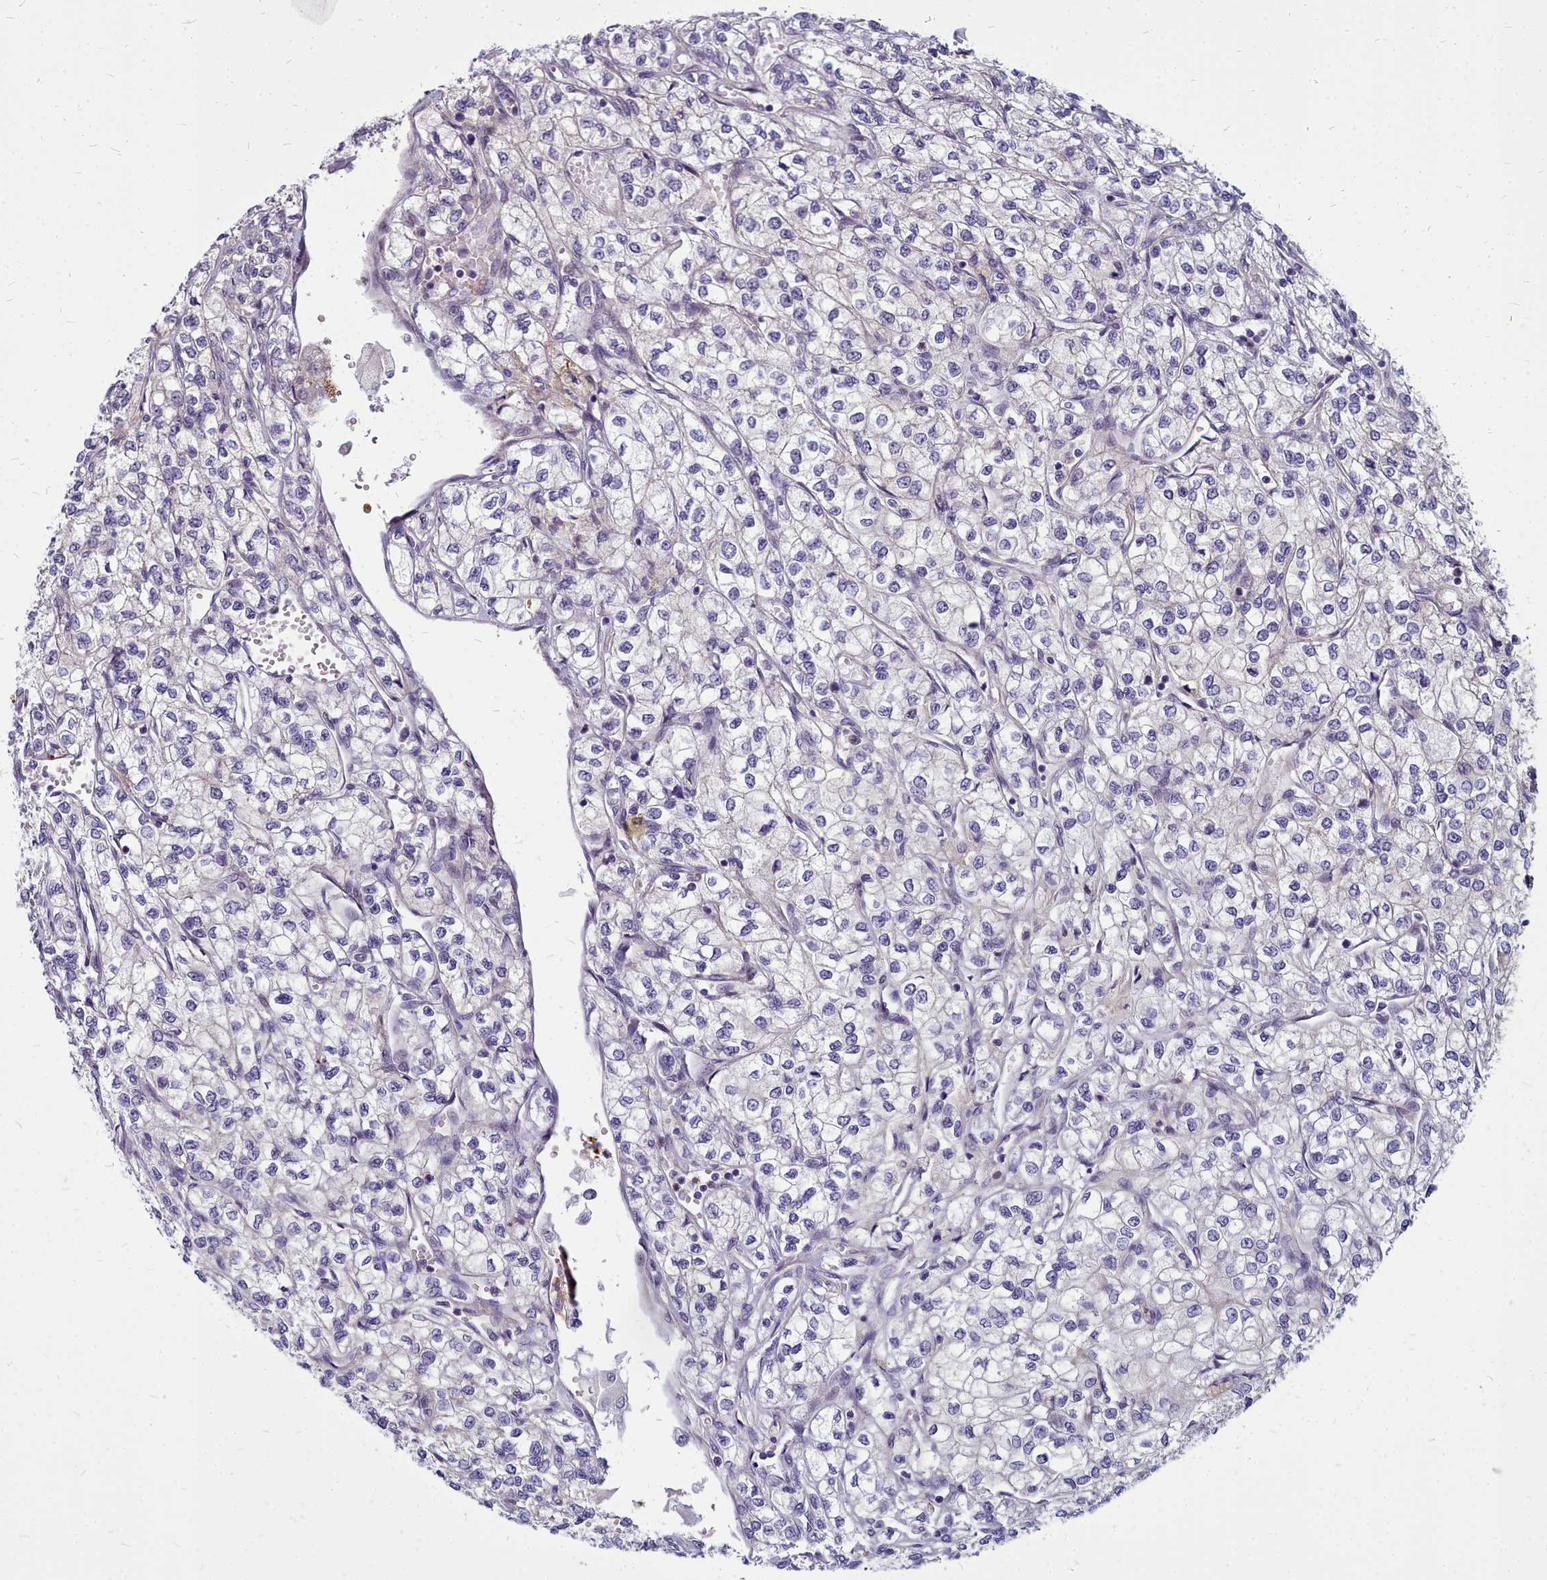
{"staining": {"intensity": "weak", "quantity": "<25%", "location": "cytoplasmic/membranous"}, "tissue": "renal cancer", "cell_type": "Tumor cells", "image_type": "cancer", "snomed": [{"axis": "morphology", "description": "Adenocarcinoma, NOS"}, {"axis": "topography", "description": "Kidney"}], "caption": "There is no significant positivity in tumor cells of renal adenocarcinoma.", "gene": "TTC5", "patient": {"sex": "male", "age": 80}}